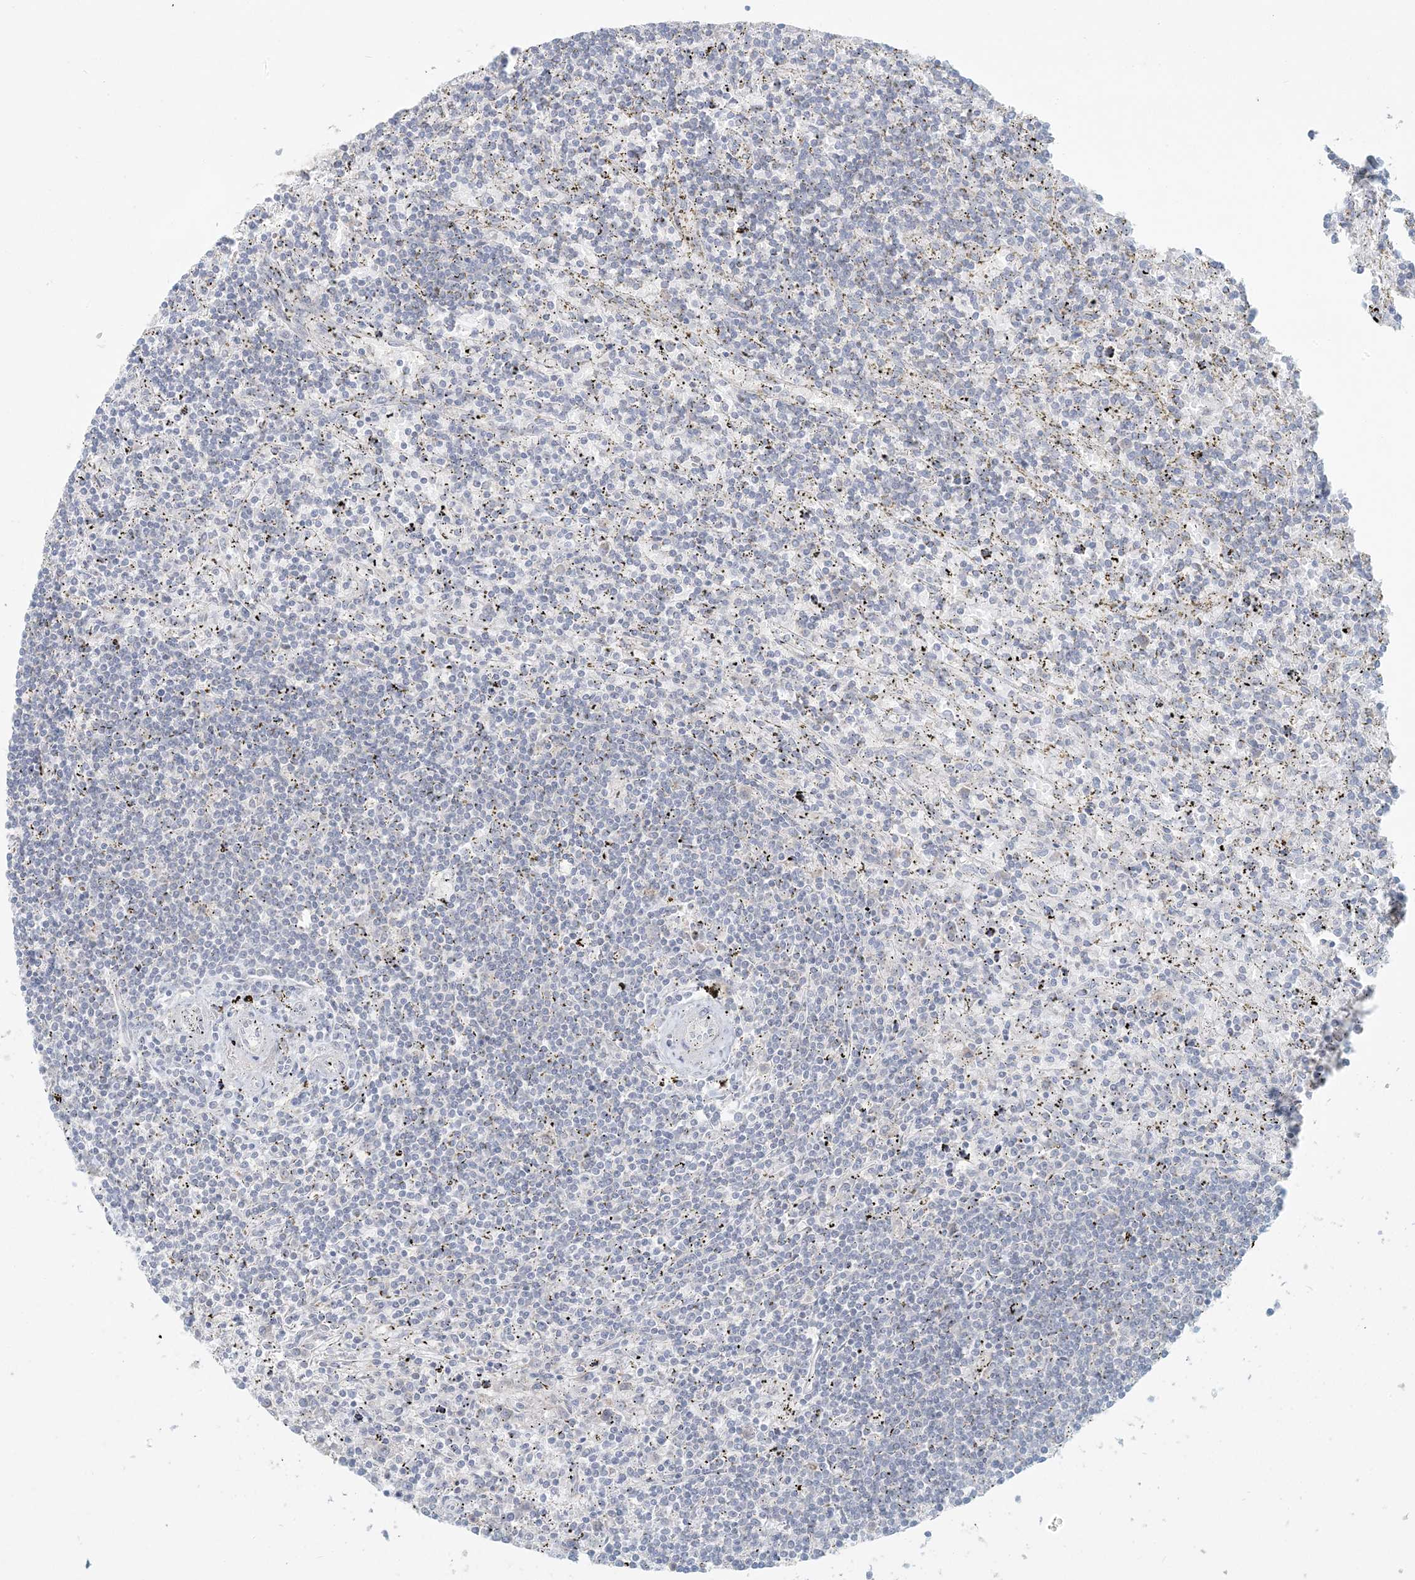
{"staining": {"intensity": "negative", "quantity": "none", "location": "none"}, "tissue": "lymphoma", "cell_type": "Tumor cells", "image_type": "cancer", "snomed": [{"axis": "morphology", "description": "Malignant lymphoma, non-Hodgkin's type, Low grade"}, {"axis": "topography", "description": "Spleen"}], "caption": "Tumor cells show no significant positivity in lymphoma.", "gene": "HACL1", "patient": {"sex": "male", "age": 76}}